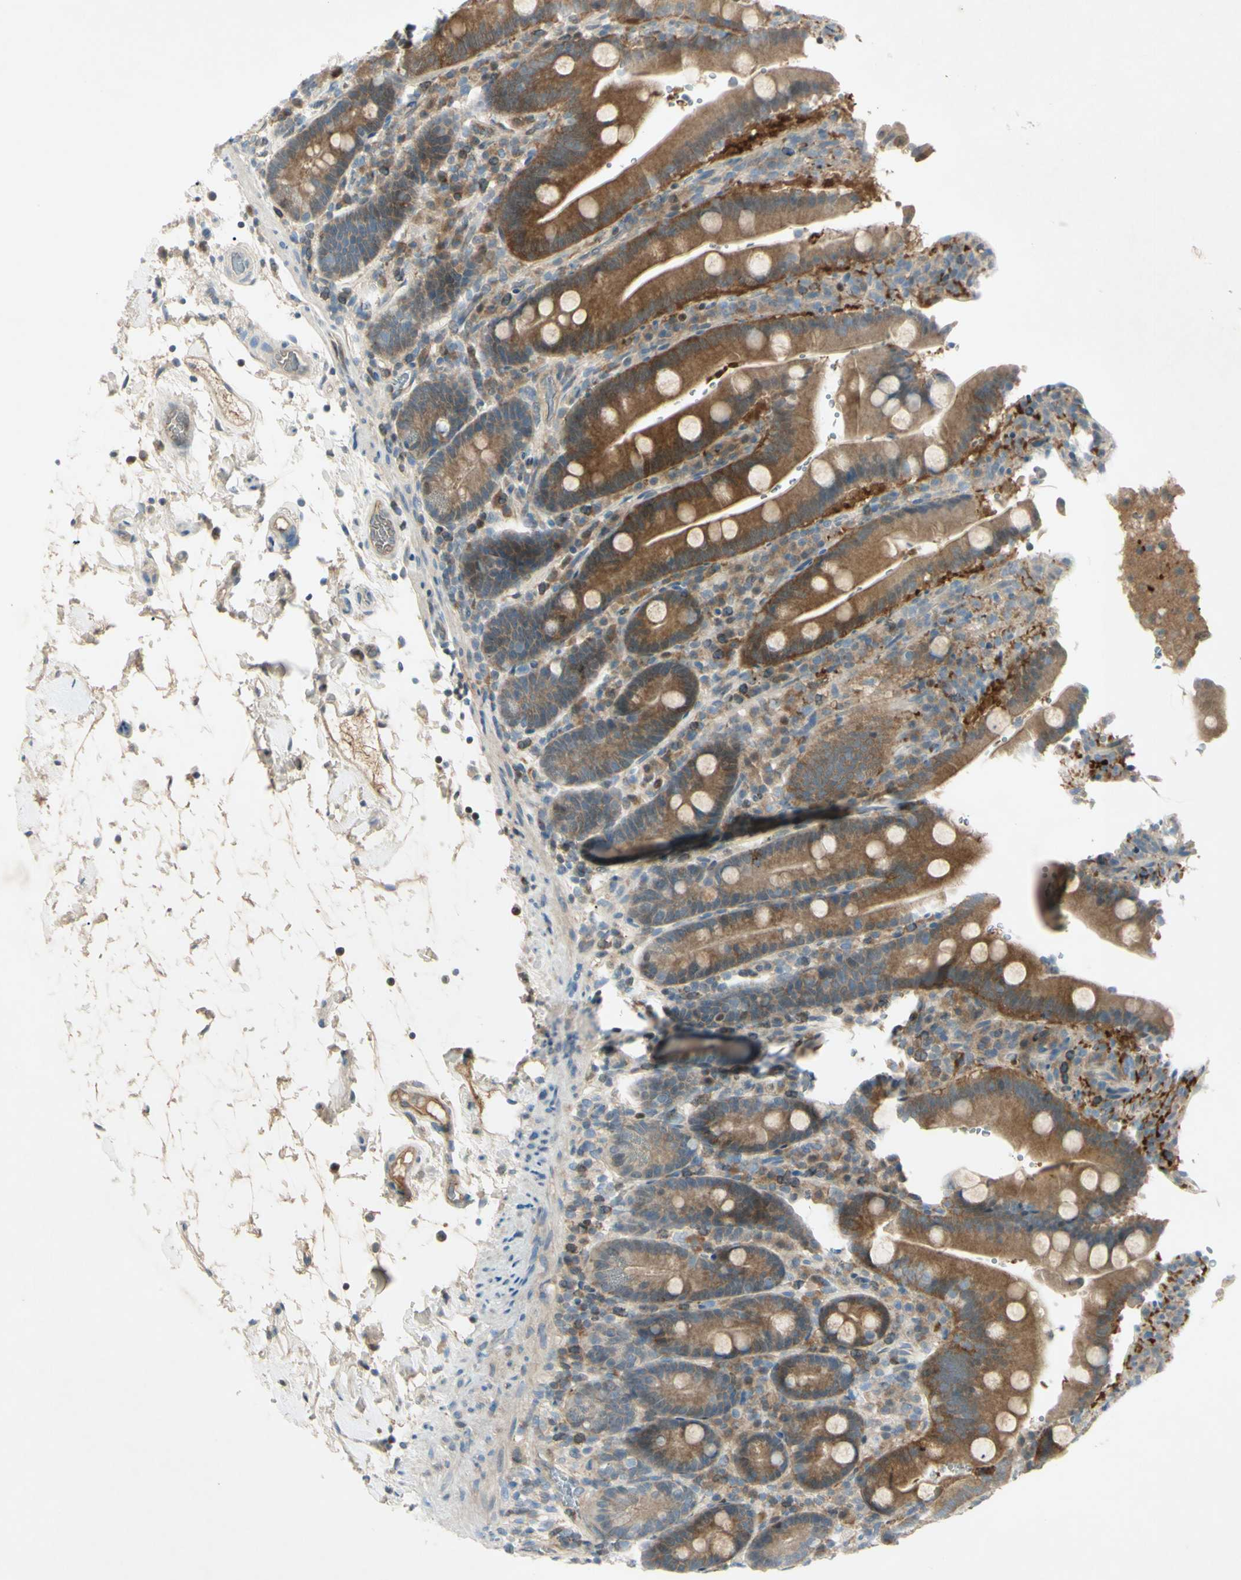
{"staining": {"intensity": "strong", "quantity": ">75%", "location": "cytoplasmic/membranous"}, "tissue": "duodenum", "cell_type": "Glandular cells", "image_type": "normal", "snomed": [{"axis": "morphology", "description": "Normal tissue, NOS"}, {"axis": "topography", "description": "Small intestine, NOS"}], "caption": "Duodenum stained with a protein marker exhibits strong staining in glandular cells.", "gene": "C1orf159", "patient": {"sex": "female", "age": 71}}